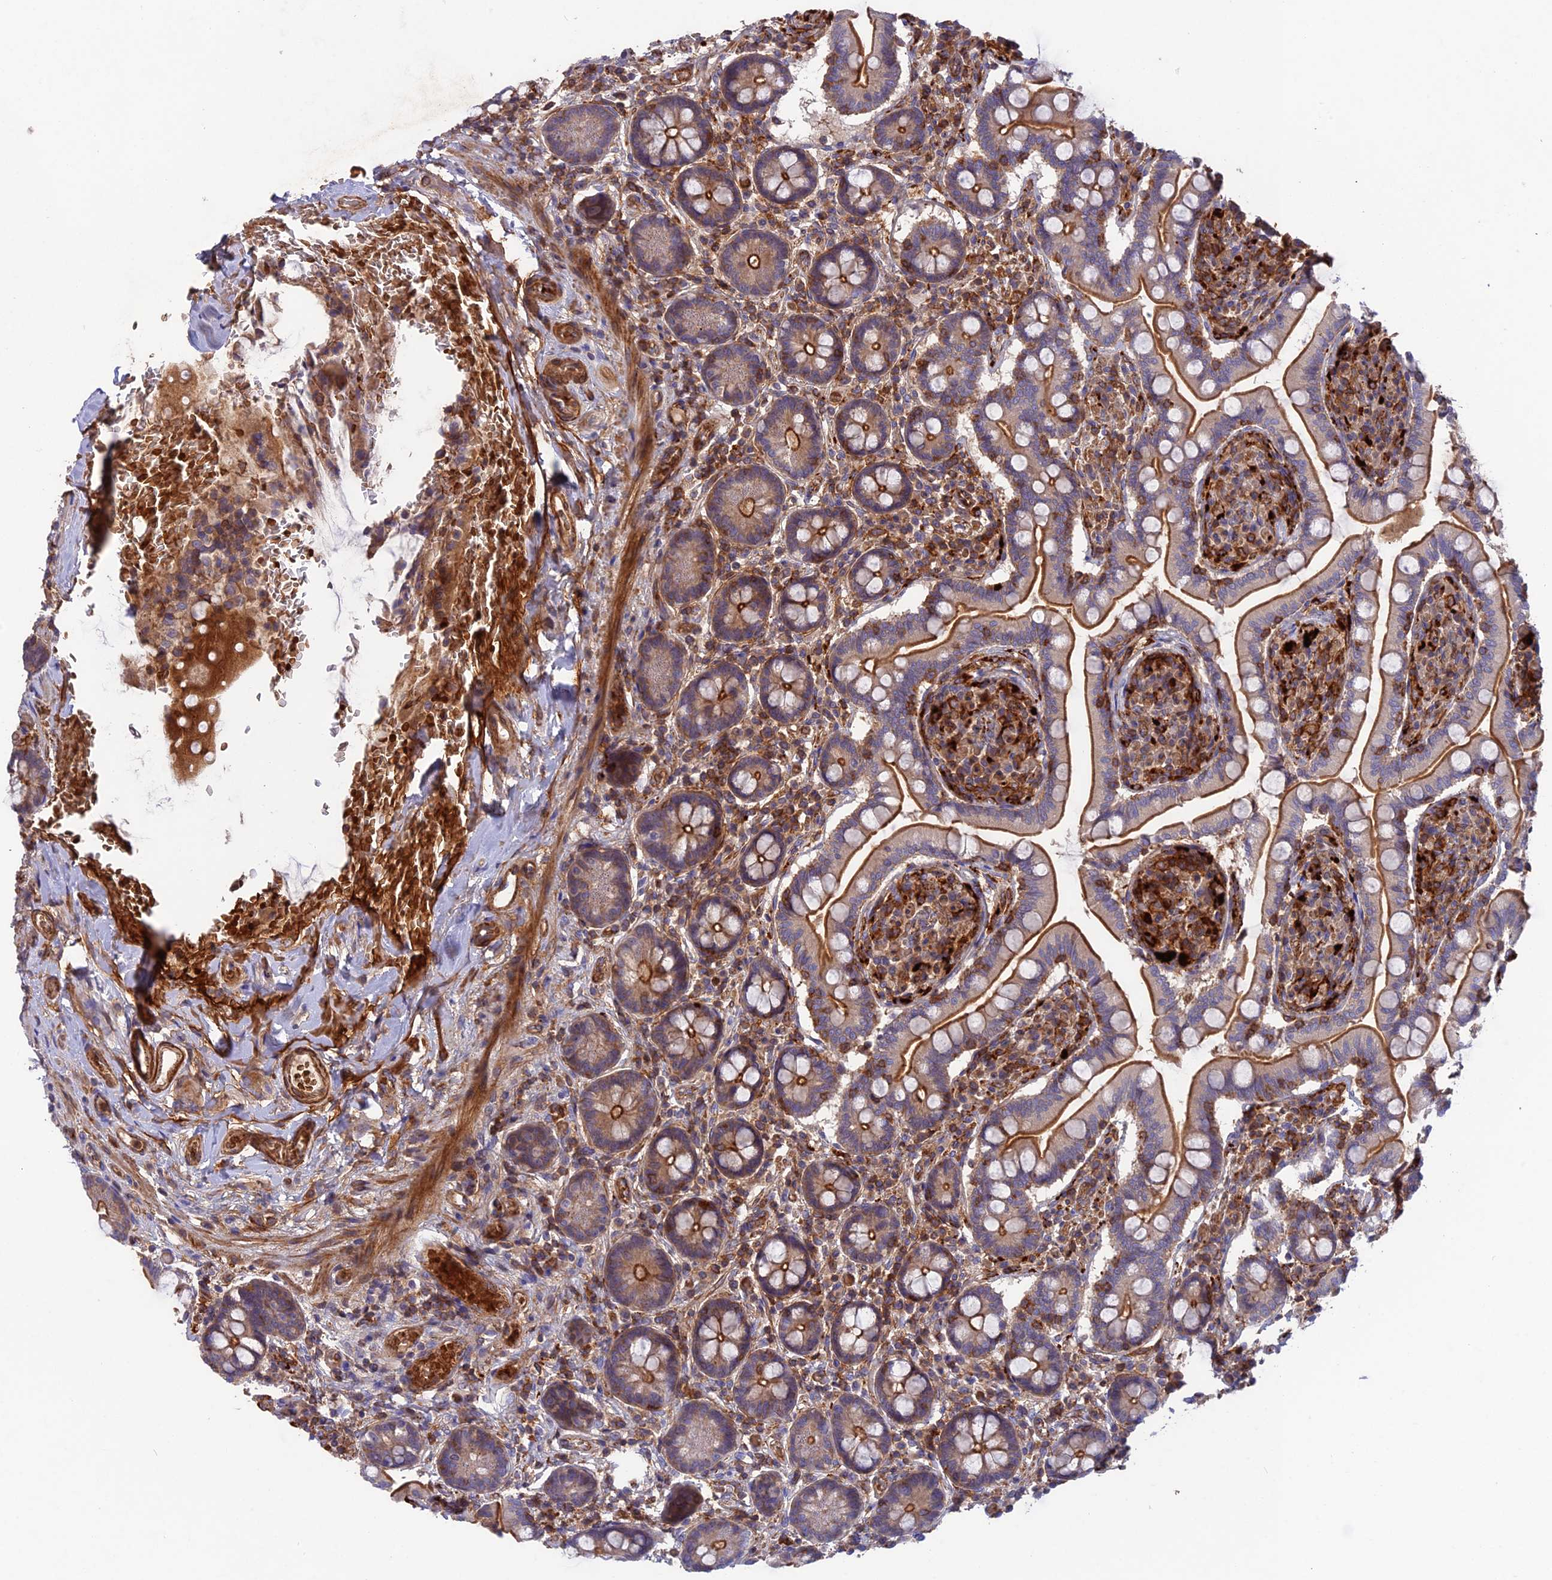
{"staining": {"intensity": "strong", "quantity": "25%-75%", "location": "cytoplasmic/membranous"}, "tissue": "small intestine", "cell_type": "Glandular cells", "image_type": "normal", "snomed": [{"axis": "morphology", "description": "Normal tissue, NOS"}, {"axis": "topography", "description": "Small intestine"}], "caption": "Immunohistochemical staining of unremarkable human small intestine reveals strong cytoplasmic/membranous protein positivity in about 25%-75% of glandular cells. Nuclei are stained in blue.", "gene": "CPNE7", "patient": {"sex": "female", "age": 64}}